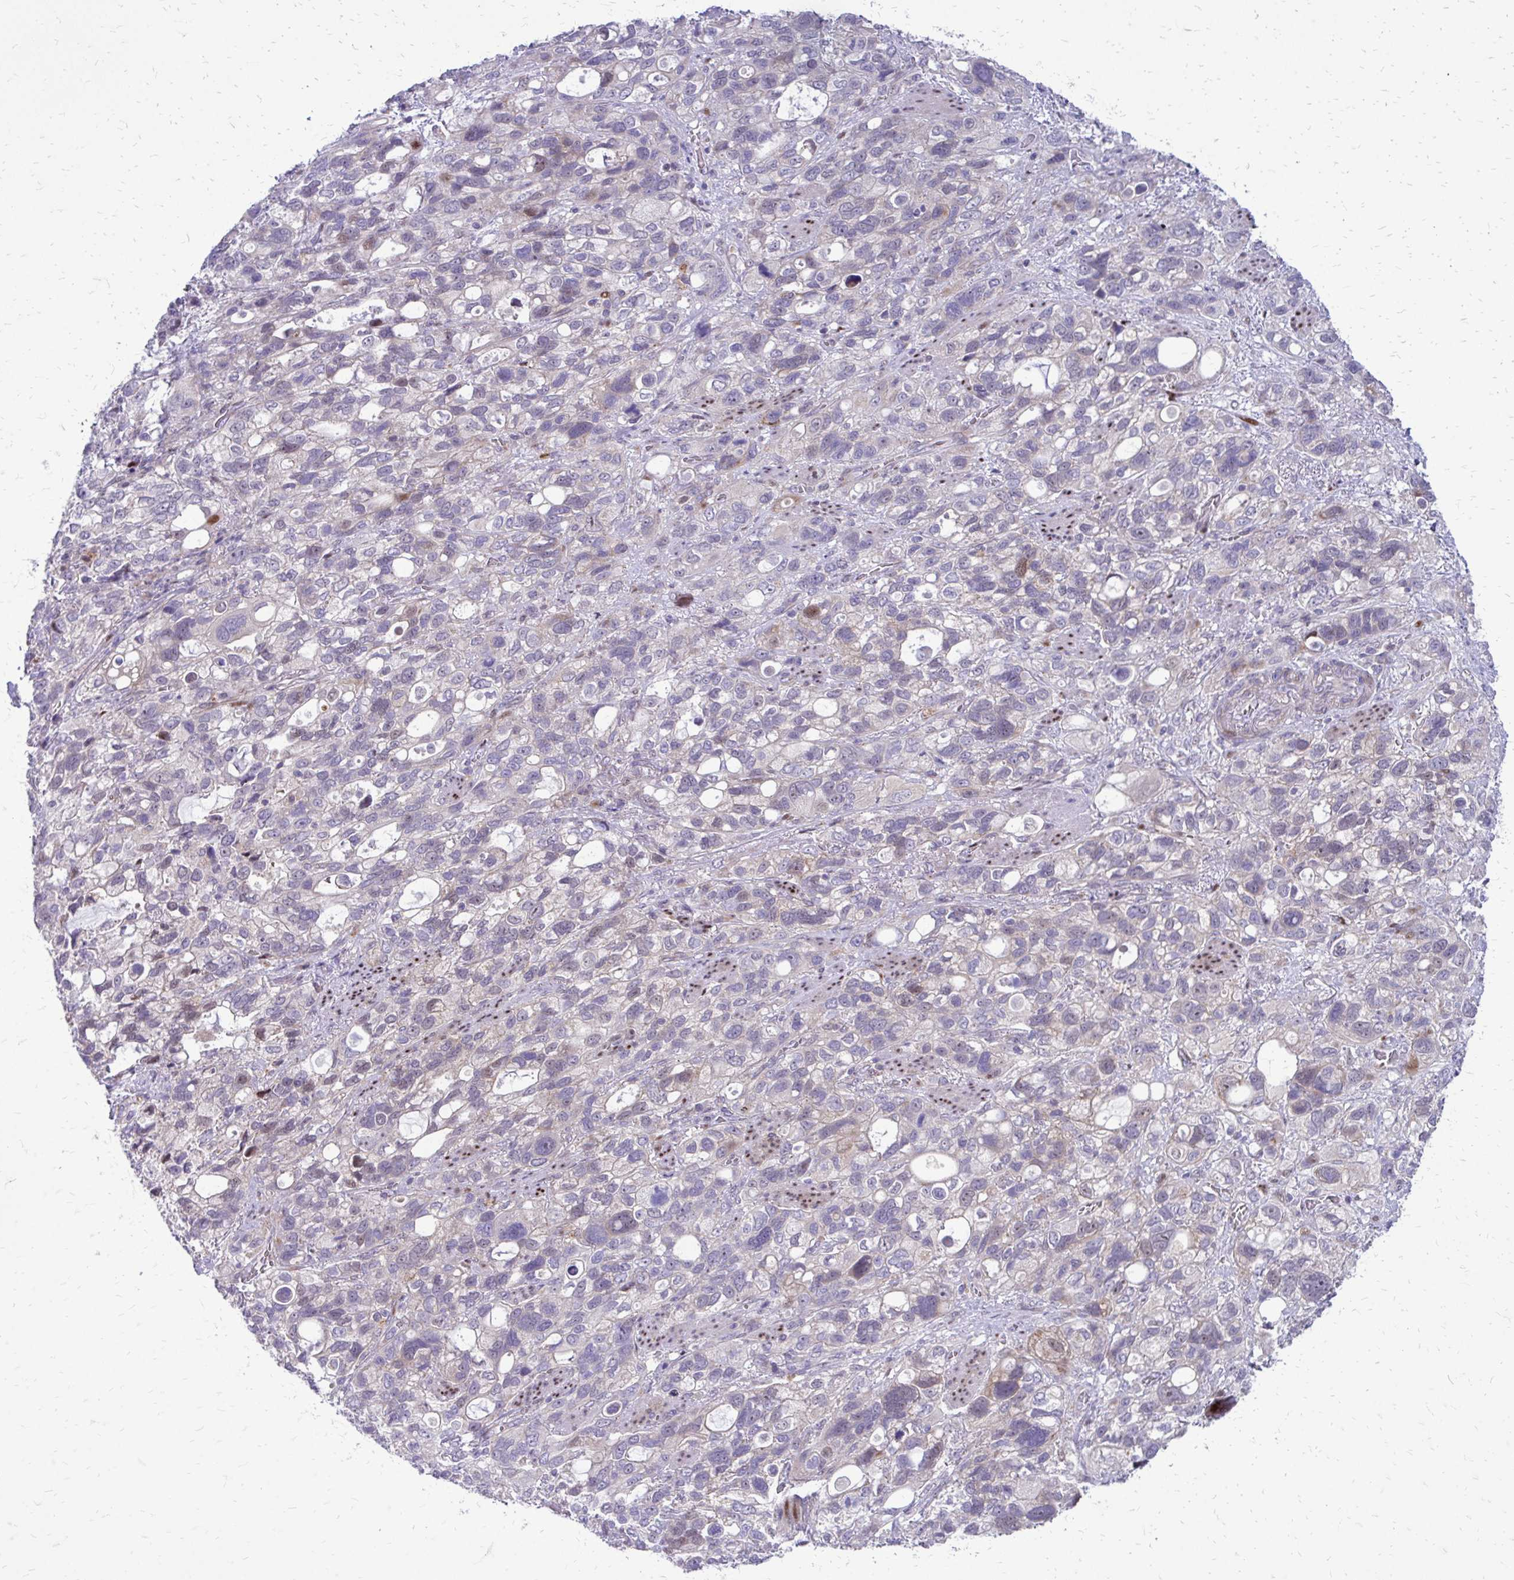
{"staining": {"intensity": "negative", "quantity": "none", "location": "none"}, "tissue": "stomach cancer", "cell_type": "Tumor cells", "image_type": "cancer", "snomed": [{"axis": "morphology", "description": "Adenocarcinoma, NOS"}, {"axis": "topography", "description": "Stomach, upper"}], "caption": "An immunohistochemistry (IHC) histopathology image of adenocarcinoma (stomach) is shown. There is no staining in tumor cells of adenocarcinoma (stomach).", "gene": "PPDPFL", "patient": {"sex": "female", "age": 81}}